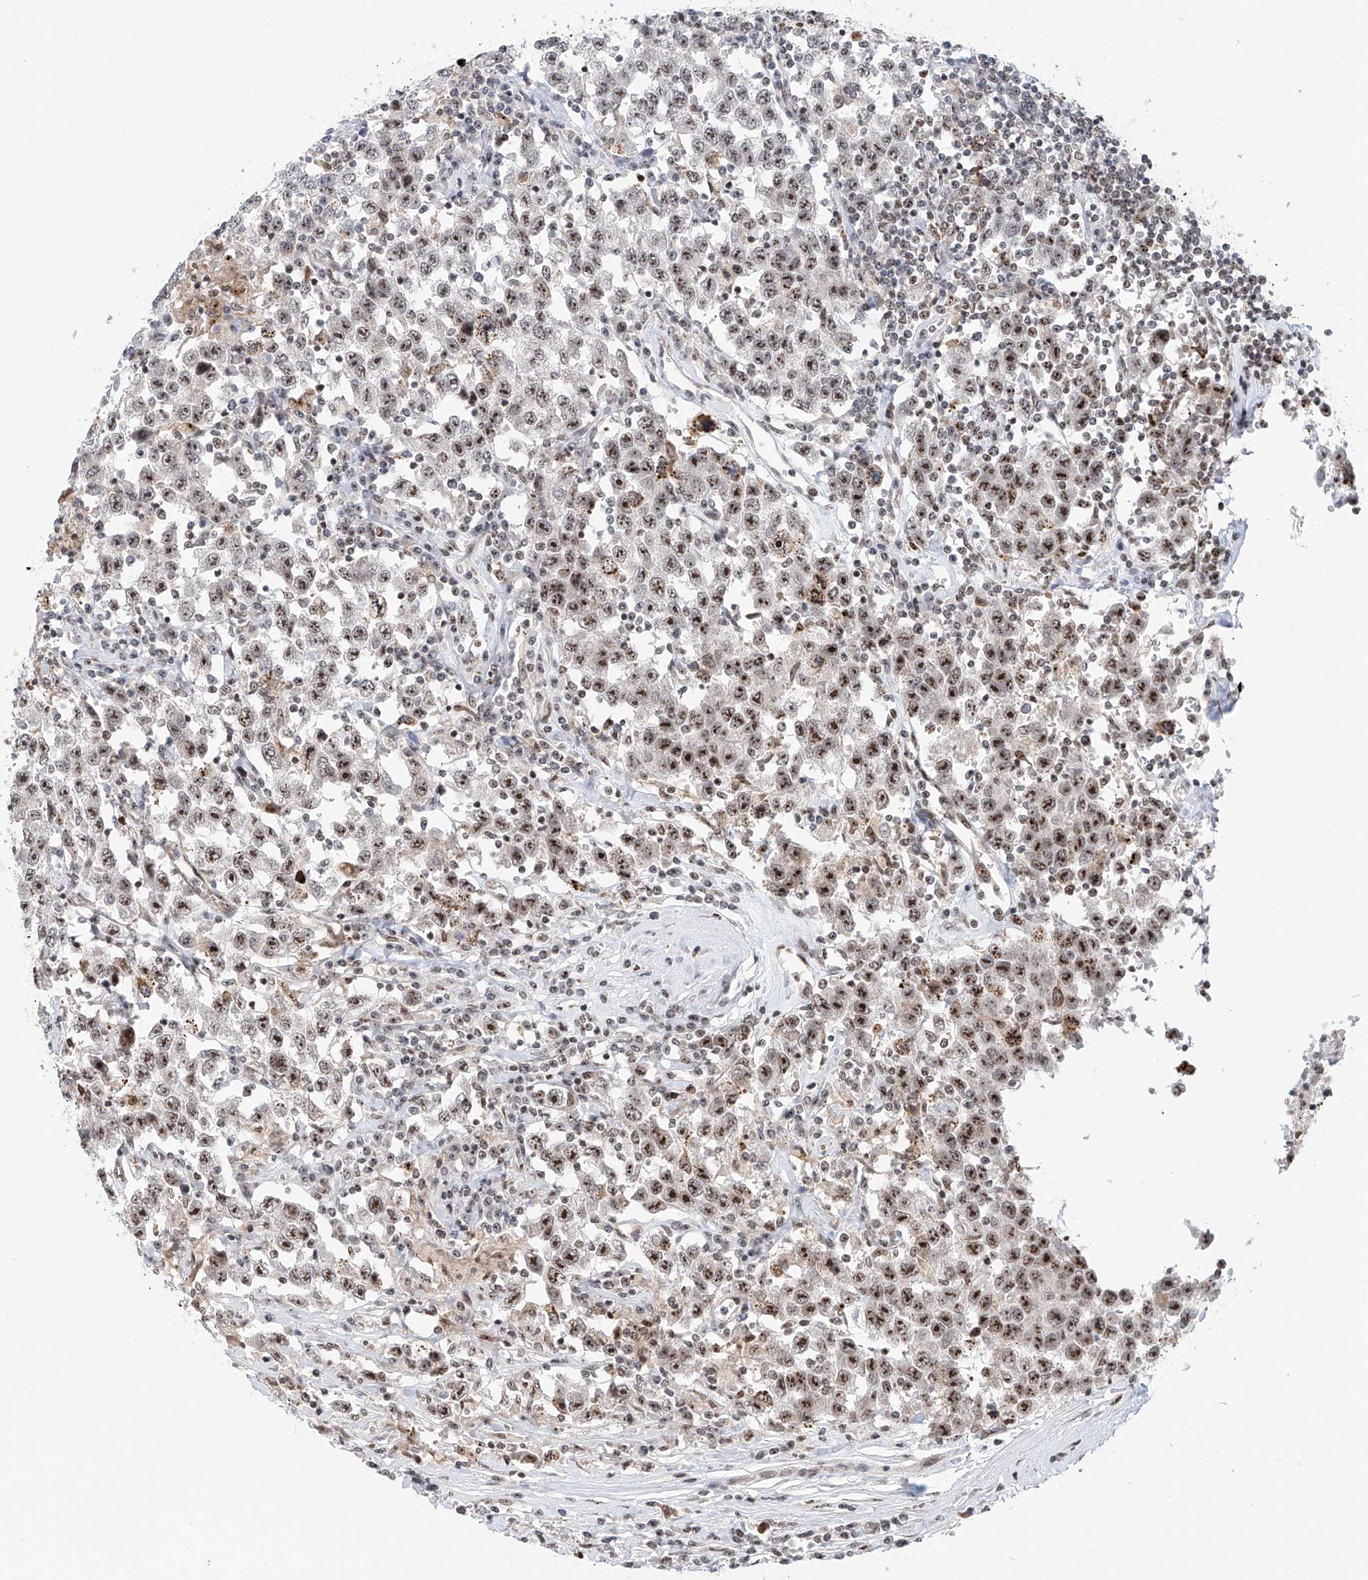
{"staining": {"intensity": "strong", "quantity": "25%-75%", "location": "nuclear"}, "tissue": "testis cancer", "cell_type": "Tumor cells", "image_type": "cancer", "snomed": [{"axis": "morphology", "description": "Seminoma, NOS"}, {"axis": "topography", "description": "Testis"}], "caption": "Protein expression analysis of human testis cancer reveals strong nuclear positivity in about 25%-75% of tumor cells.", "gene": "PRUNE2", "patient": {"sex": "male", "age": 41}}